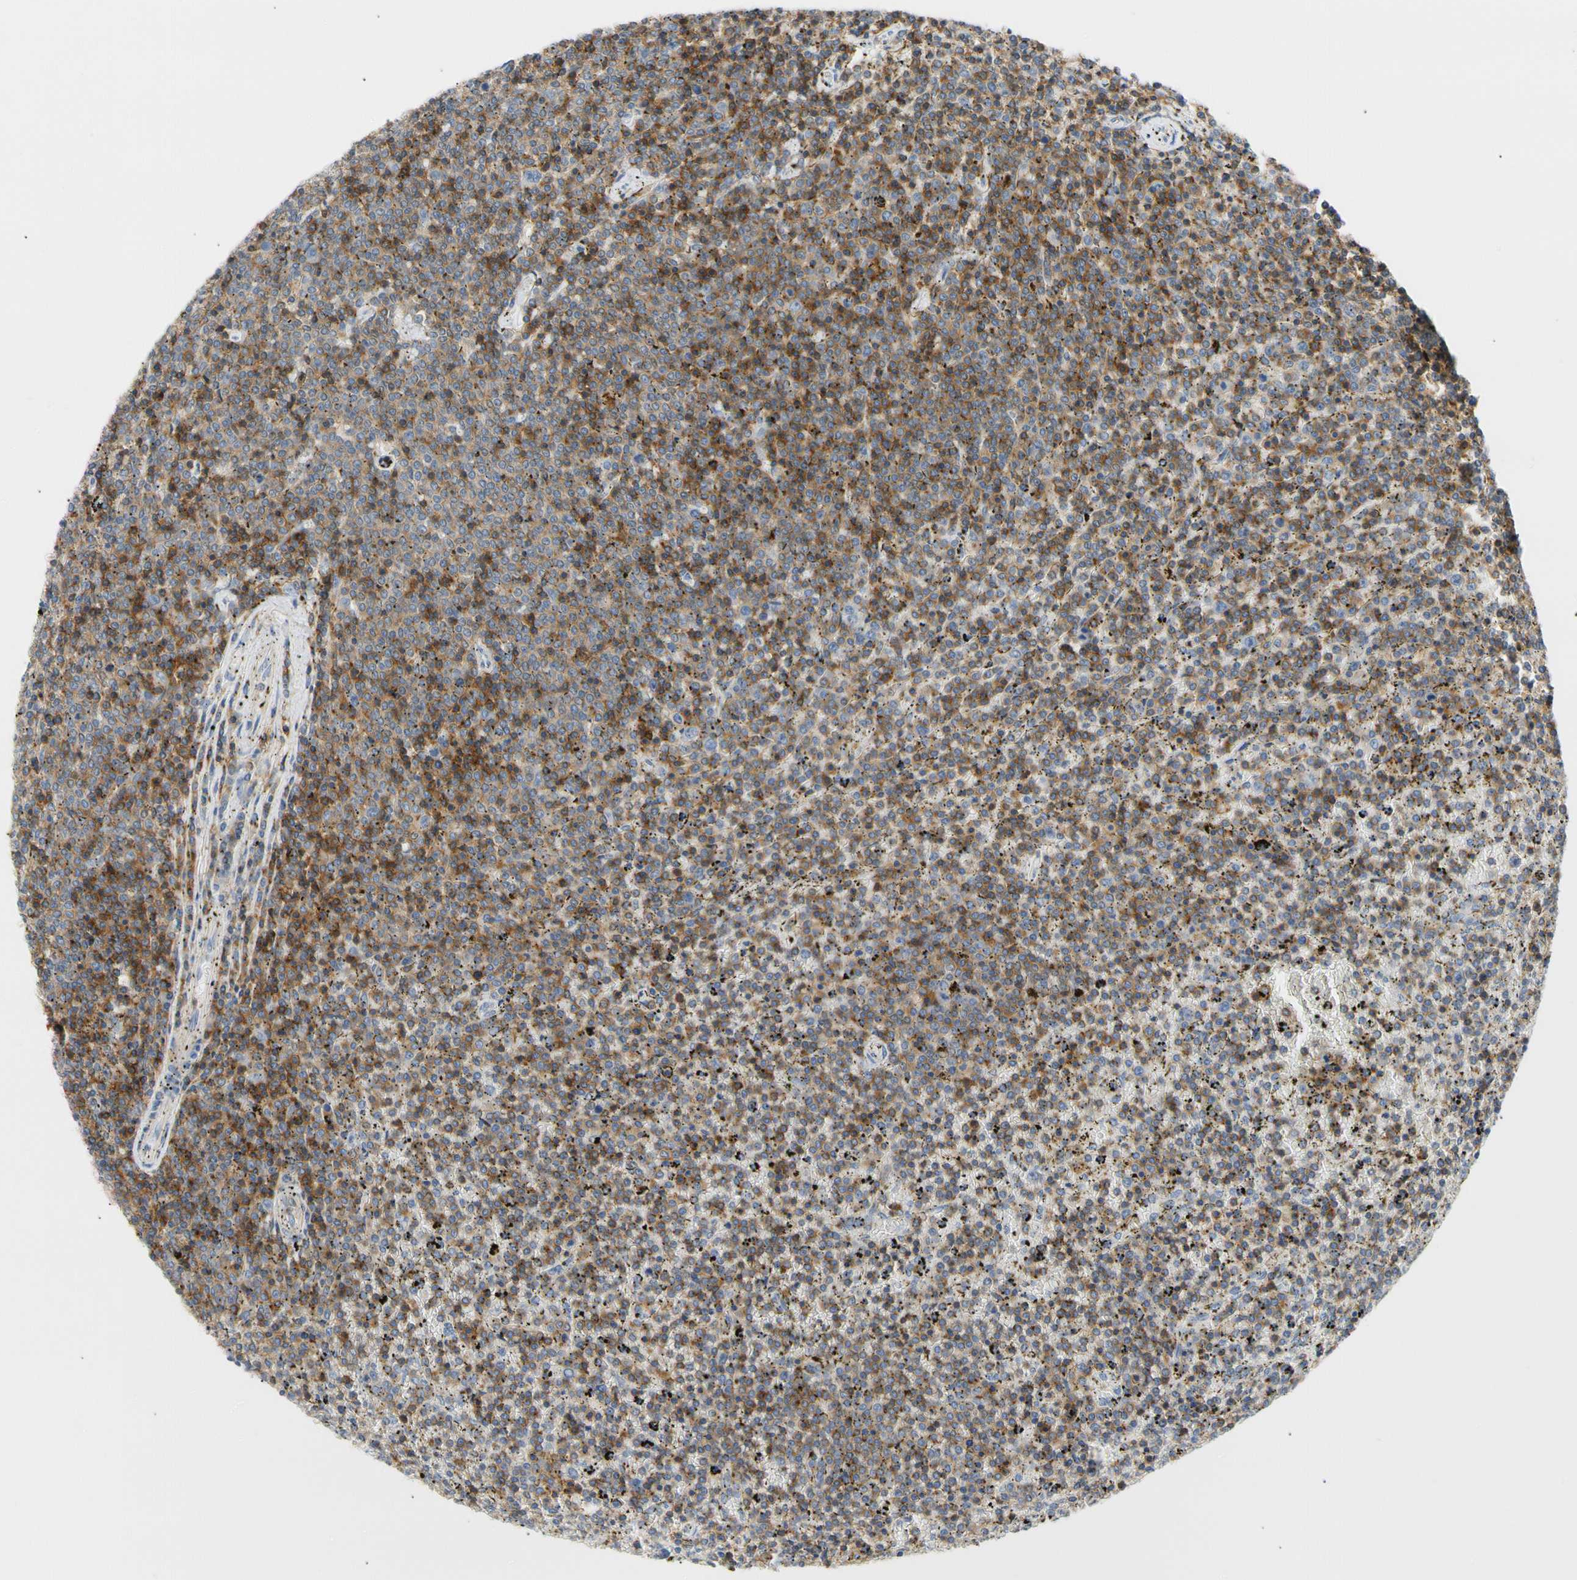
{"staining": {"intensity": "moderate", "quantity": "25%-75%", "location": "cytoplasmic/membranous"}, "tissue": "lymphoma", "cell_type": "Tumor cells", "image_type": "cancer", "snomed": [{"axis": "morphology", "description": "Malignant lymphoma, non-Hodgkin's type, Low grade"}, {"axis": "topography", "description": "Spleen"}], "caption": "Tumor cells exhibit medium levels of moderate cytoplasmic/membranous positivity in approximately 25%-75% of cells in lymphoma.", "gene": "TNFRSF18", "patient": {"sex": "female", "age": 77}}